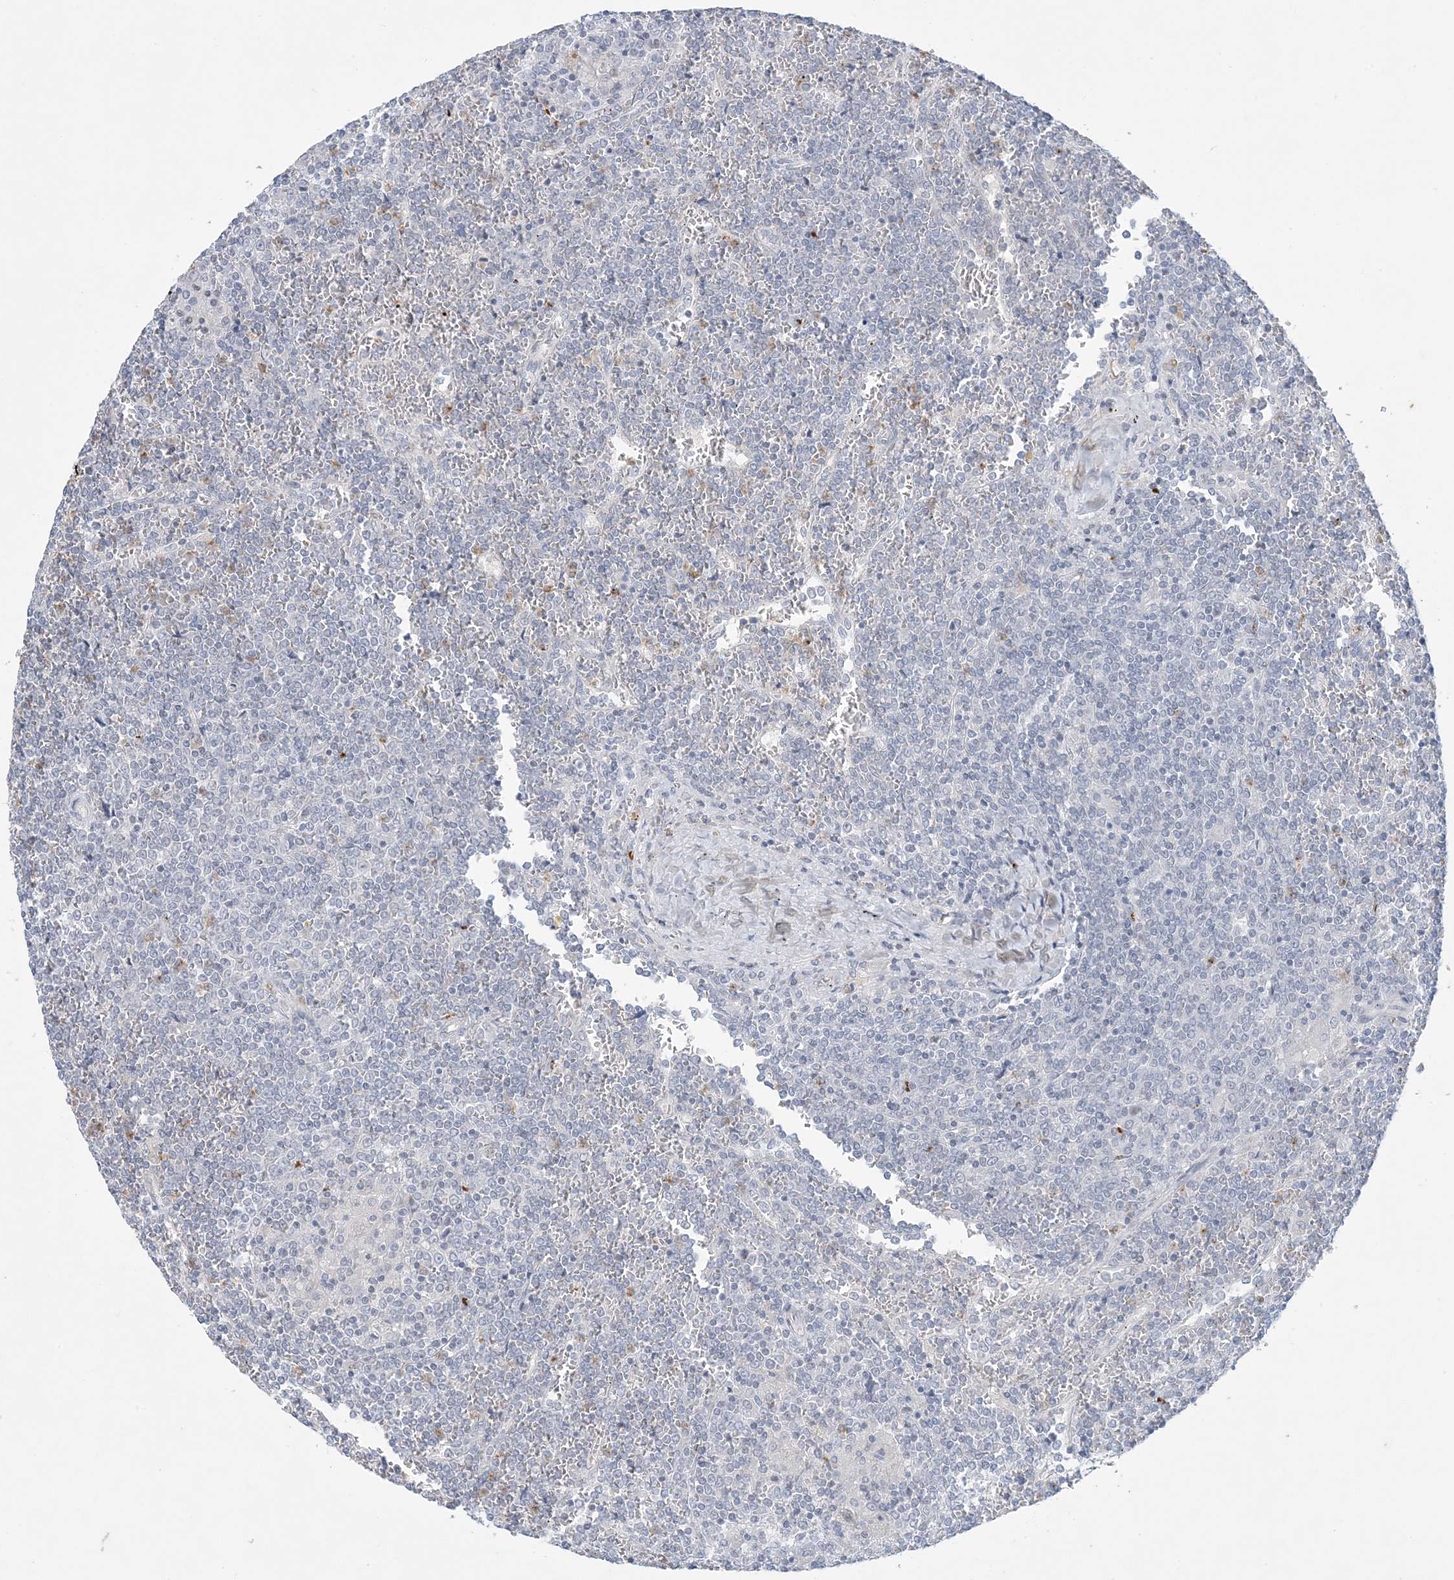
{"staining": {"intensity": "negative", "quantity": "none", "location": "none"}, "tissue": "lymphoma", "cell_type": "Tumor cells", "image_type": "cancer", "snomed": [{"axis": "morphology", "description": "Malignant lymphoma, non-Hodgkin's type, Low grade"}, {"axis": "topography", "description": "Spleen"}], "caption": "There is no significant positivity in tumor cells of malignant lymphoma, non-Hodgkin's type (low-grade). Brightfield microscopy of immunohistochemistry stained with DAB (brown) and hematoxylin (blue), captured at high magnification.", "gene": "KIF3A", "patient": {"sex": "female", "age": 19}}